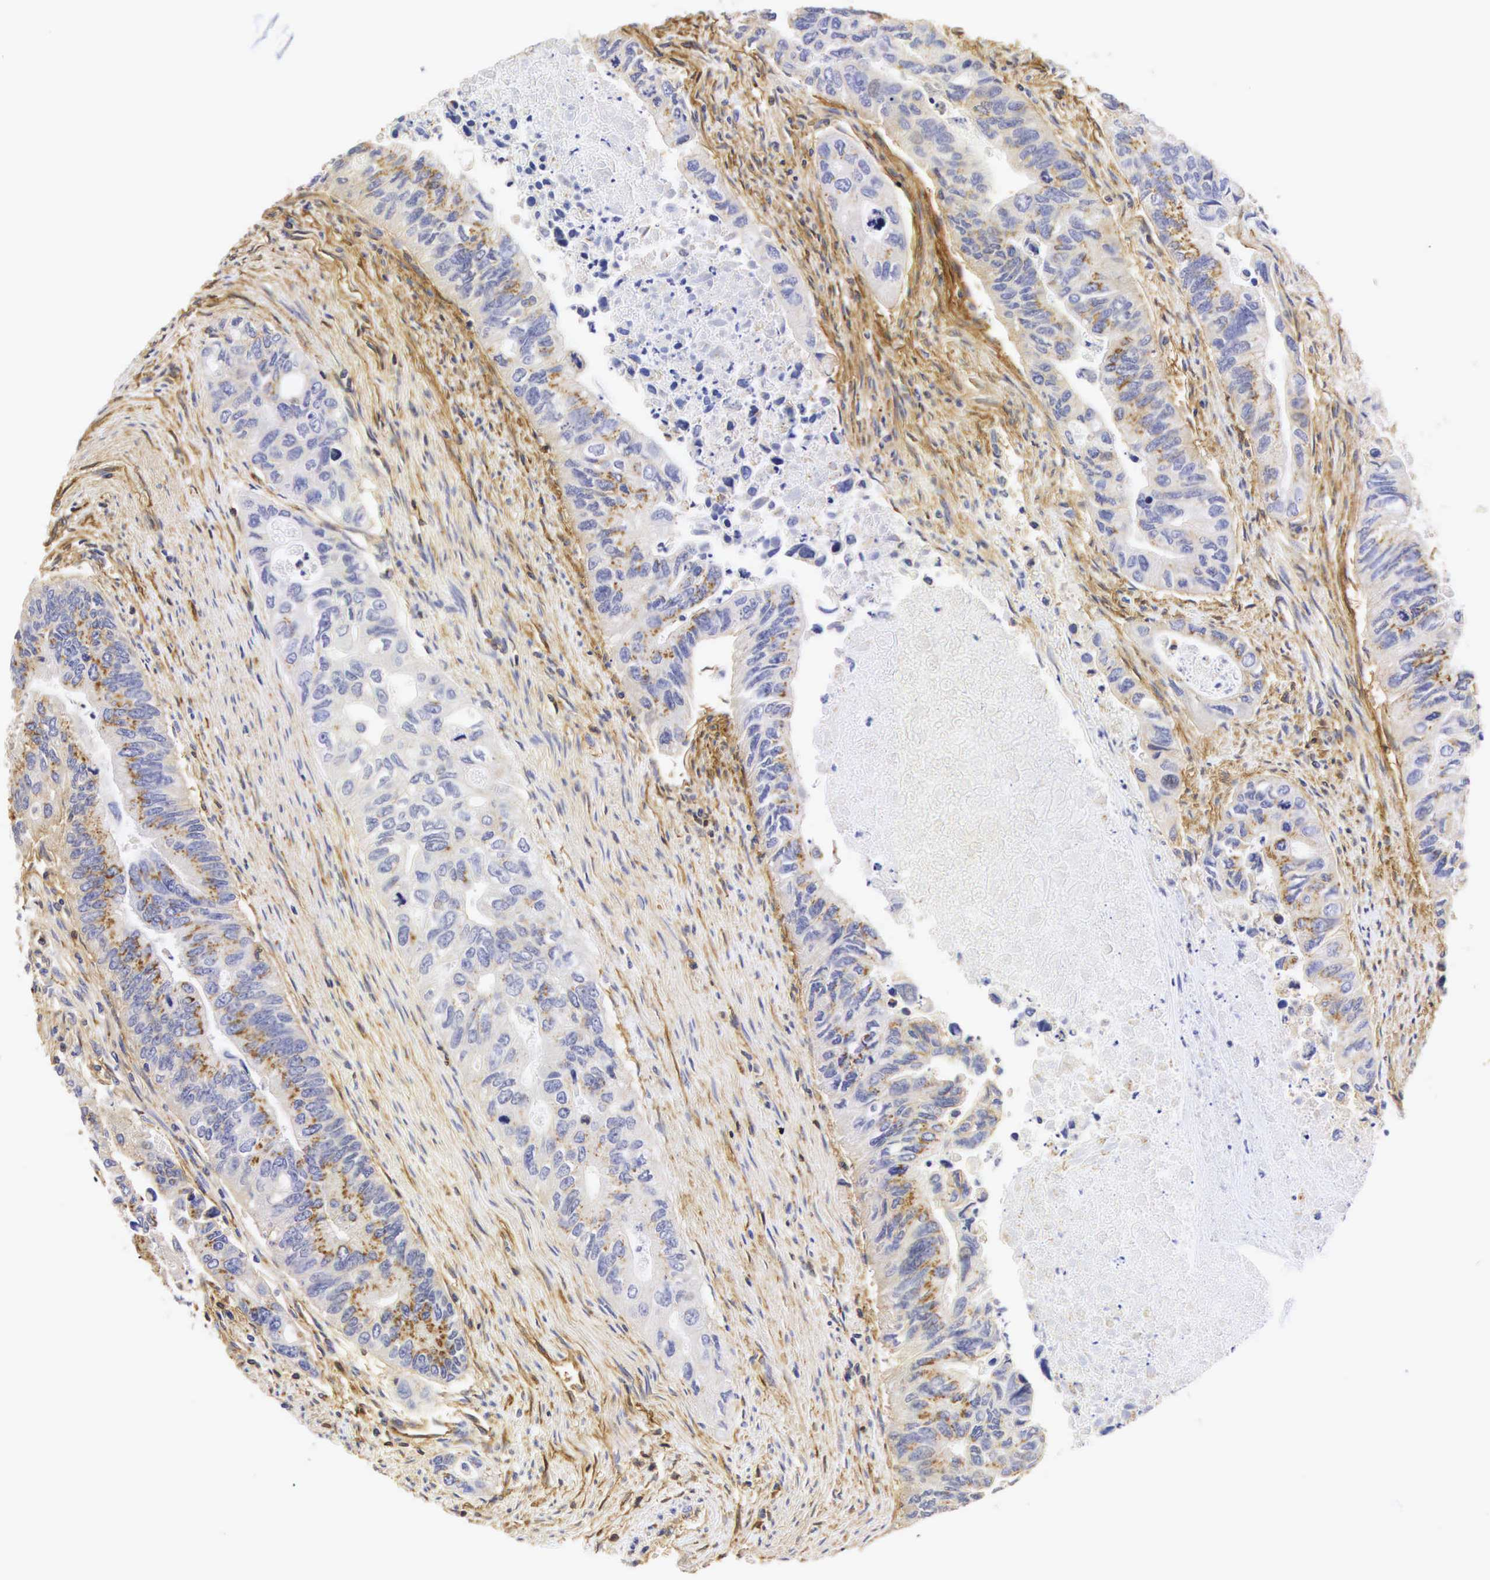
{"staining": {"intensity": "moderate", "quantity": "25%-75%", "location": "cytoplasmic/membranous"}, "tissue": "colorectal cancer", "cell_type": "Tumor cells", "image_type": "cancer", "snomed": [{"axis": "morphology", "description": "Adenocarcinoma, NOS"}, {"axis": "topography", "description": "Colon"}], "caption": "Adenocarcinoma (colorectal) stained with DAB (3,3'-diaminobenzidine) IHC shows medium levels of moderate cytoplasmic/membranous expression in approximately 25%-75% of tumor cells.", "gene": "CD99", "patient": {"sex": "female", "age": 11}}